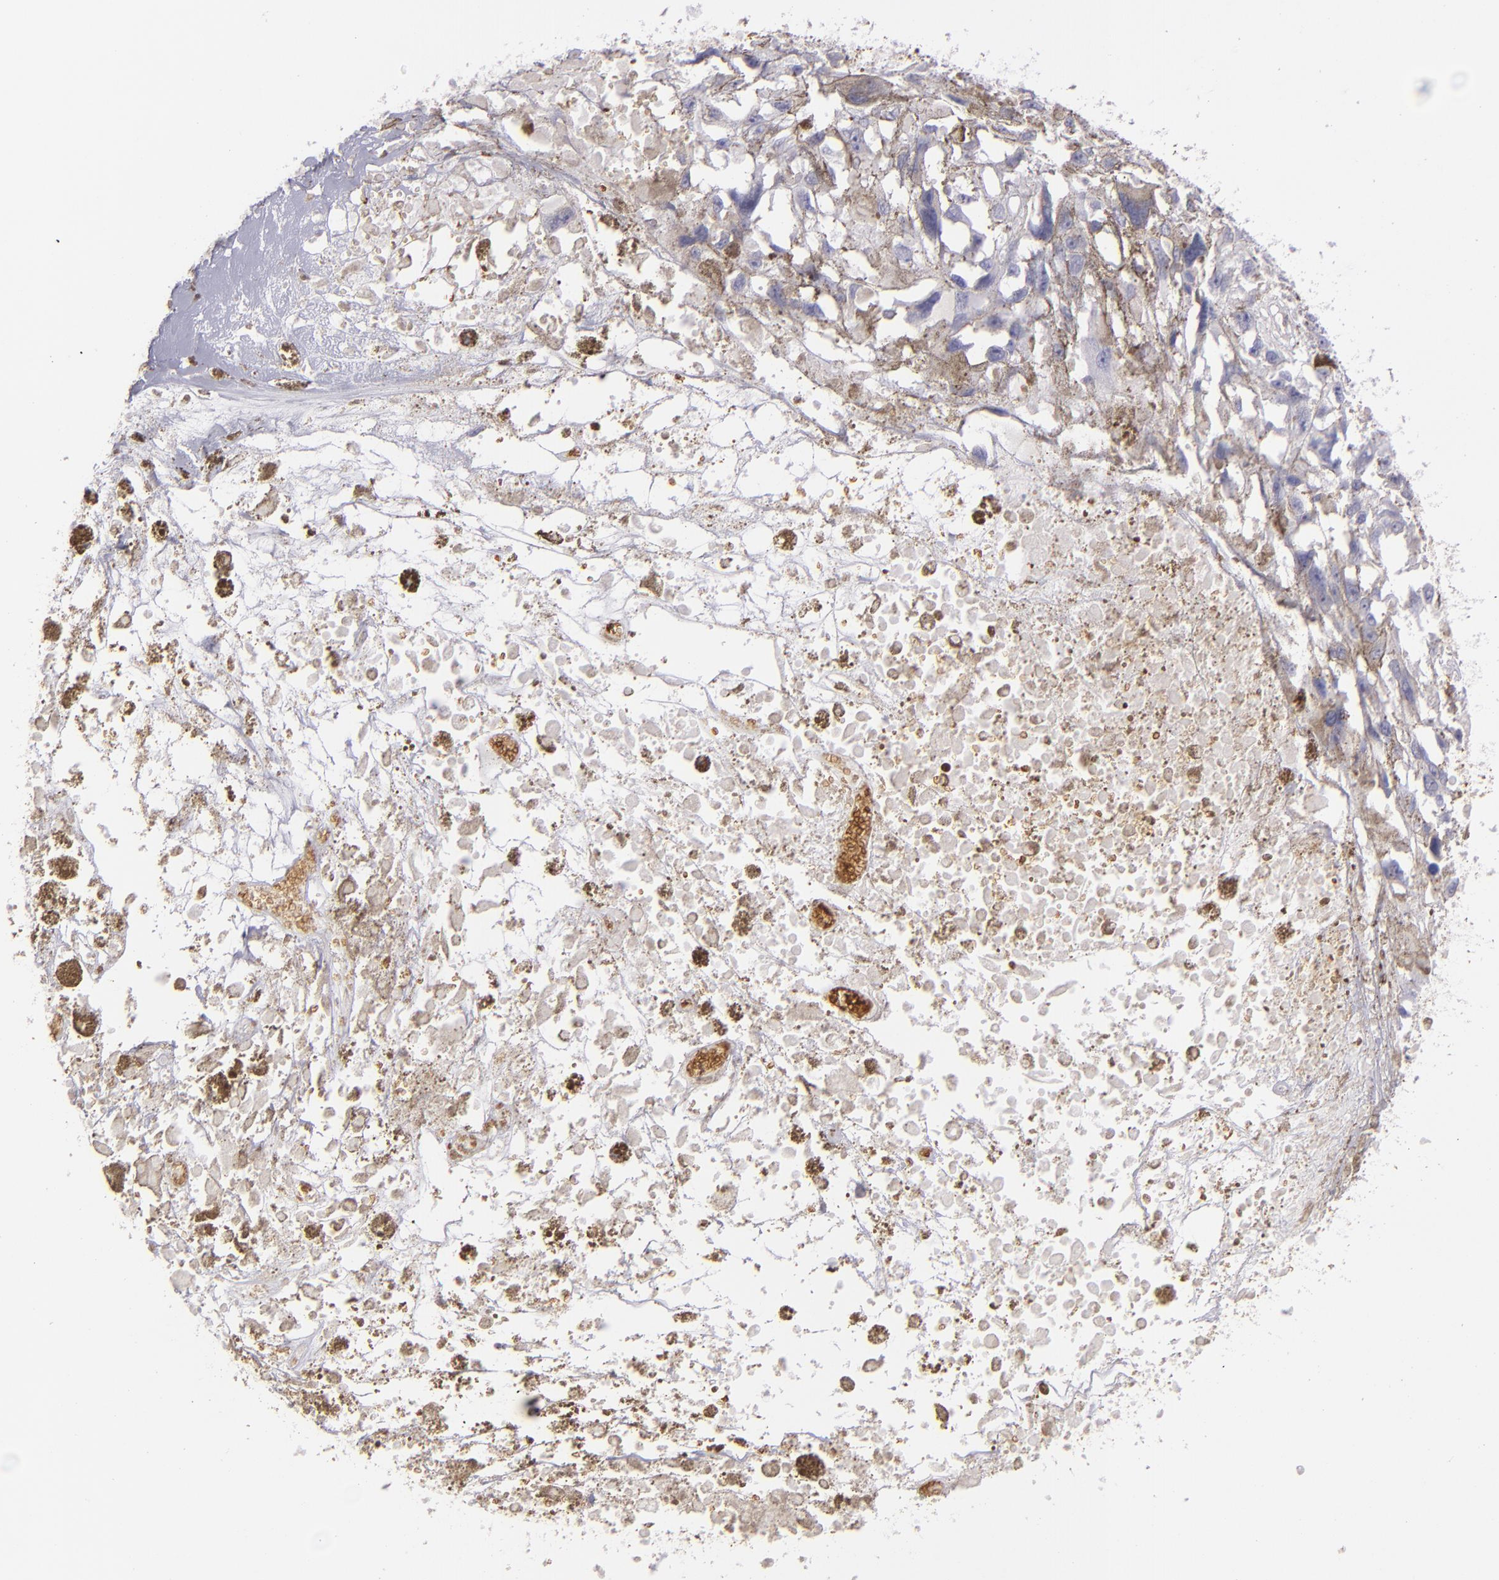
{"staining": {"intensity": "negative", "quantity": "none", "location": "none"}, "tissue": "melanoma", "cell_type": "Tumor cells", "image_type": "cancer", "snomed": [{"axis": "morphology", "description": "Malignant melanoma, Metastatic site"}, {"axis": "topography", "description": "Lymph node"}], "caption": "This is an immunohistochemistry photomicrograph of human malignant melanoma (metastatic site). There is no staining in tumor cells.", "gene": "ACE", "patient": {"sex": "male", "age": 59}}